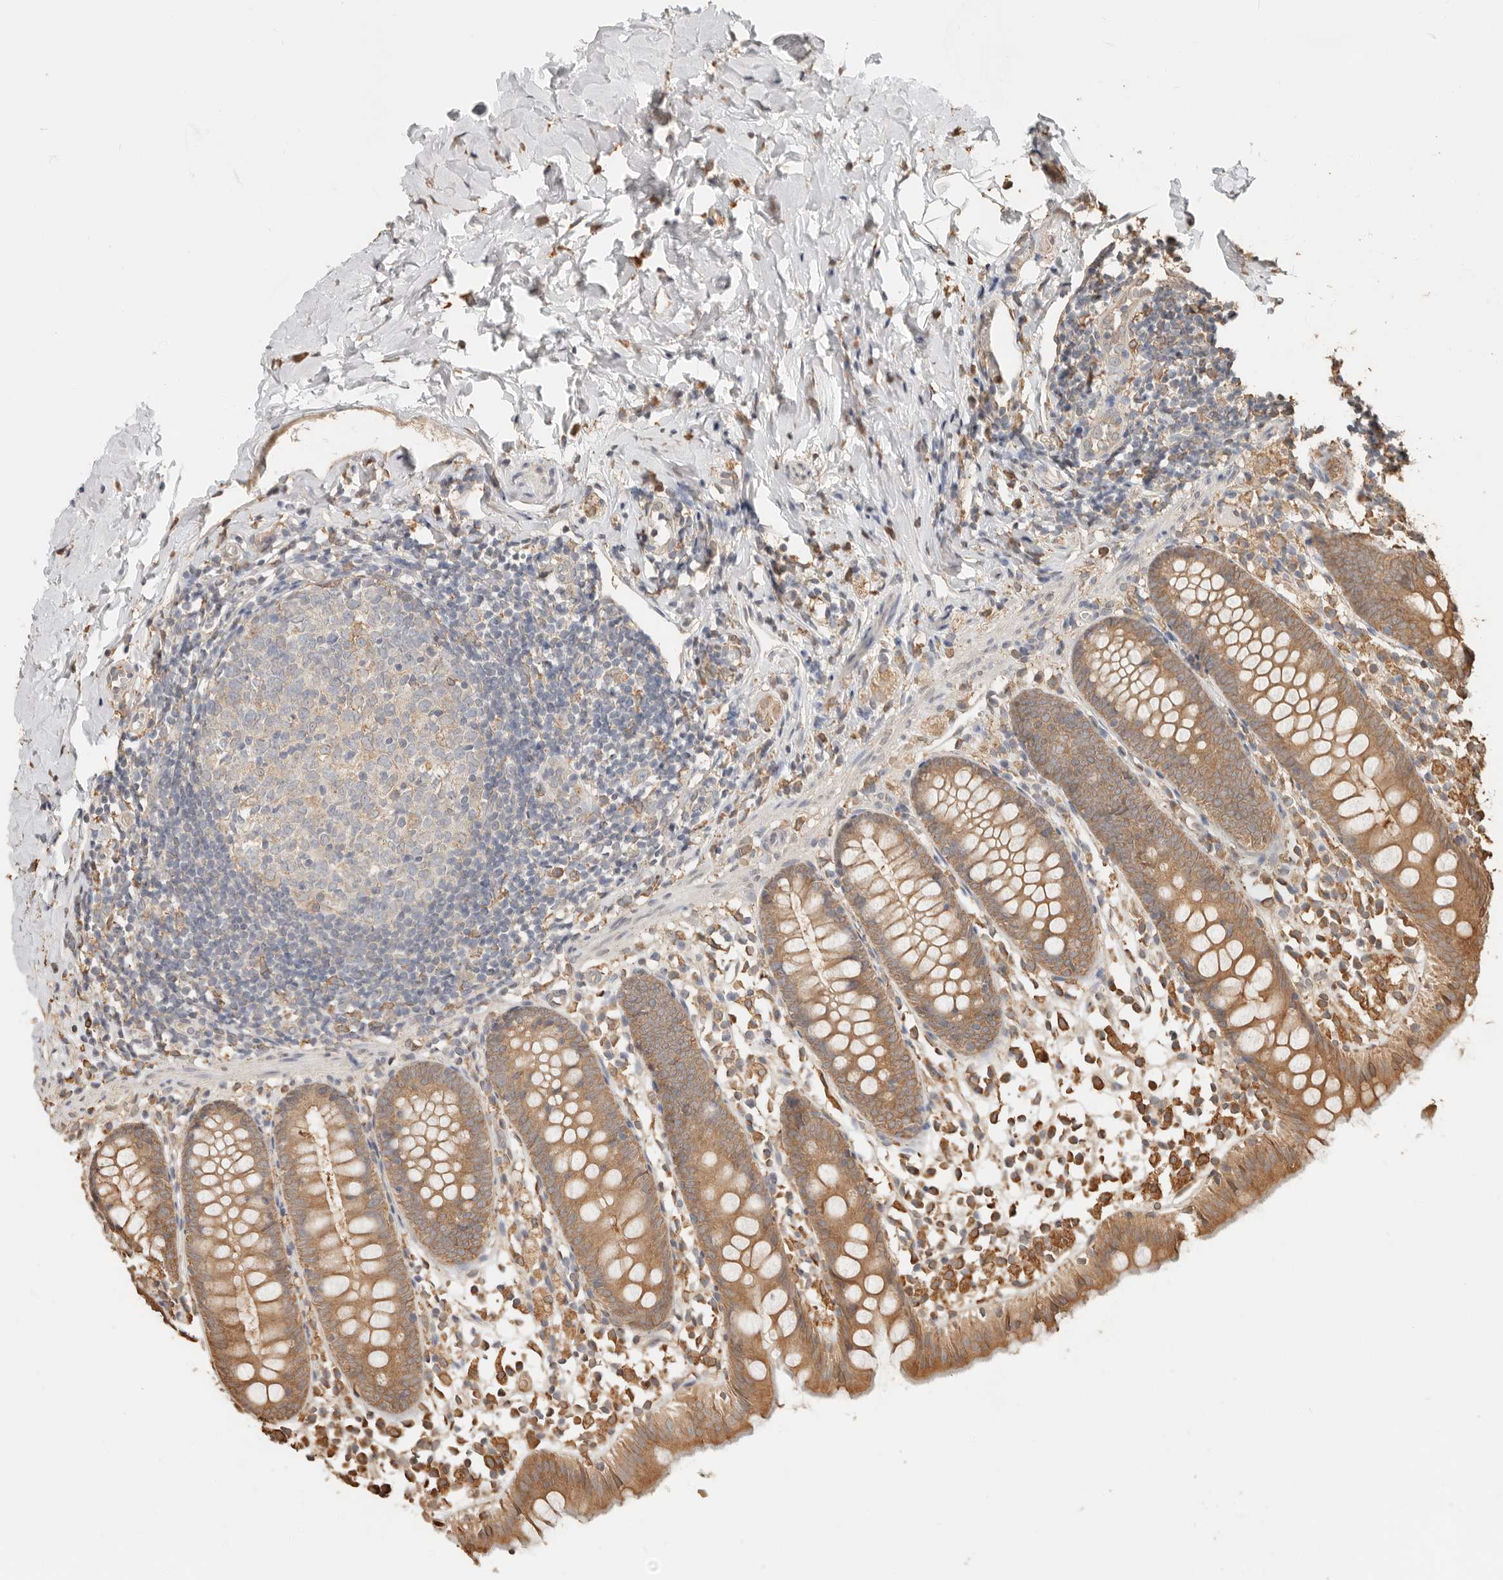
{"staining": {"intensity": "moderate", "quantity": ">75%", "location": "cytoplasmic/membranous"}, "tissue": "appendix", "cell_type": "Glandular cells", "image_type": "normal", "snomed": [{"axis": "morphology", "description": "Normal tissue, NOS"}, {"axis": "topography", "description": "Appendix"}], "caption": "Immunohistochemical staining of normal appendix displays moderate cytoplasmic/membranous protein expression in approximately >75% of glandular cells.", "gene": "ARHGEF10L", "patient": {"sex": "female", "age": 20}}